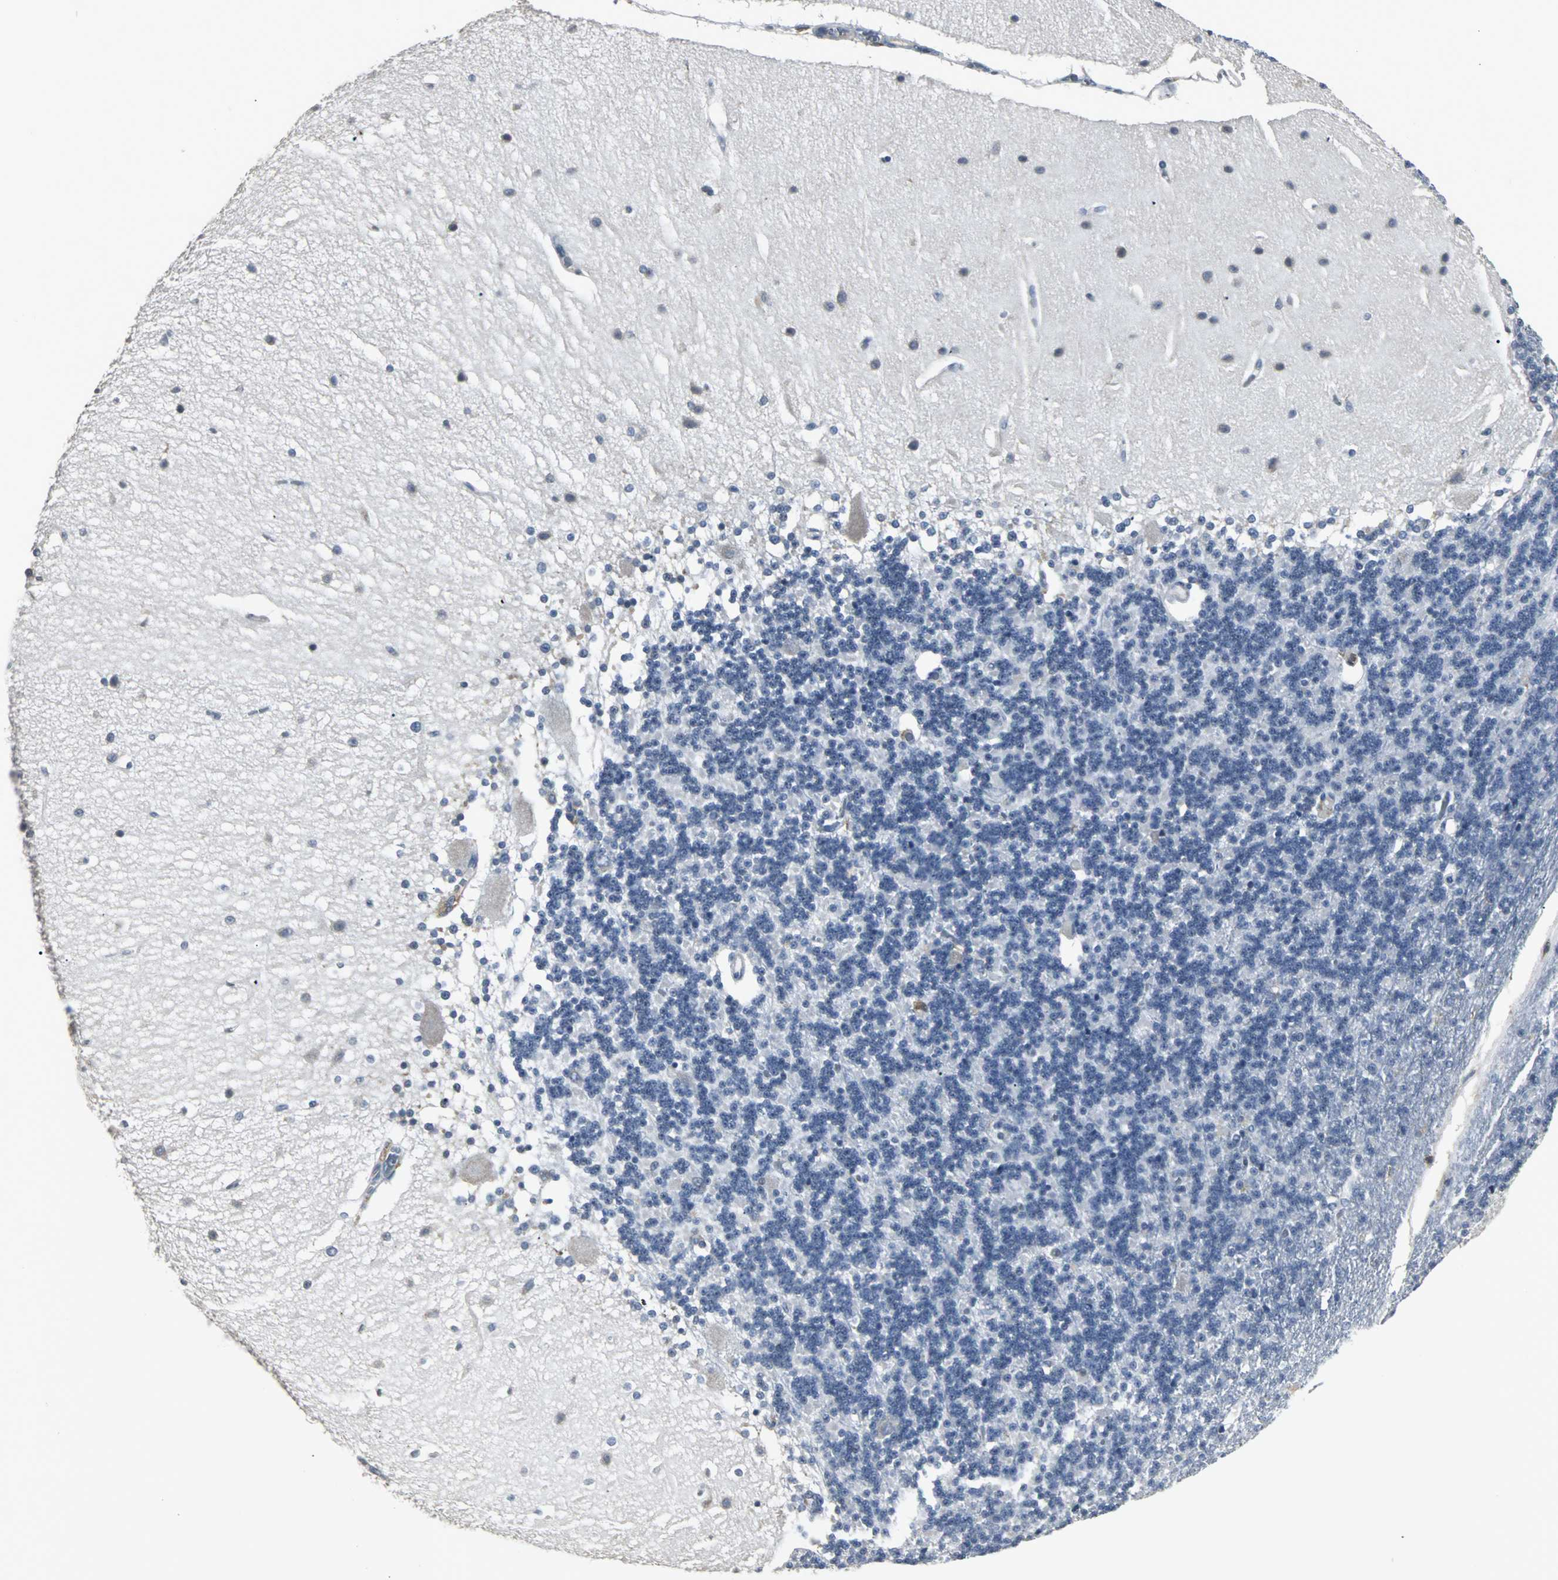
{"staining": {"intensity": "negative", "quantity": "none", "location": "none"}, "tissue": "cerebellum", "cell_type": "Cells in granular layer", "image_type": "normal", "snomed": [{"axis": "morphology", "description": "Normal tissue, NOS"}, {"axis": "topography", "description": "Cerebellum"}], "caption": "IHC micrograph of normal cerebellum: human cerebellum stained with DAB (3,3'-diaminobenzidine) demonstrates no significant protein expression in cells in granular layer.", "gene": "LRRFIP1", "patient": {"sex": "female", "age": 54}}